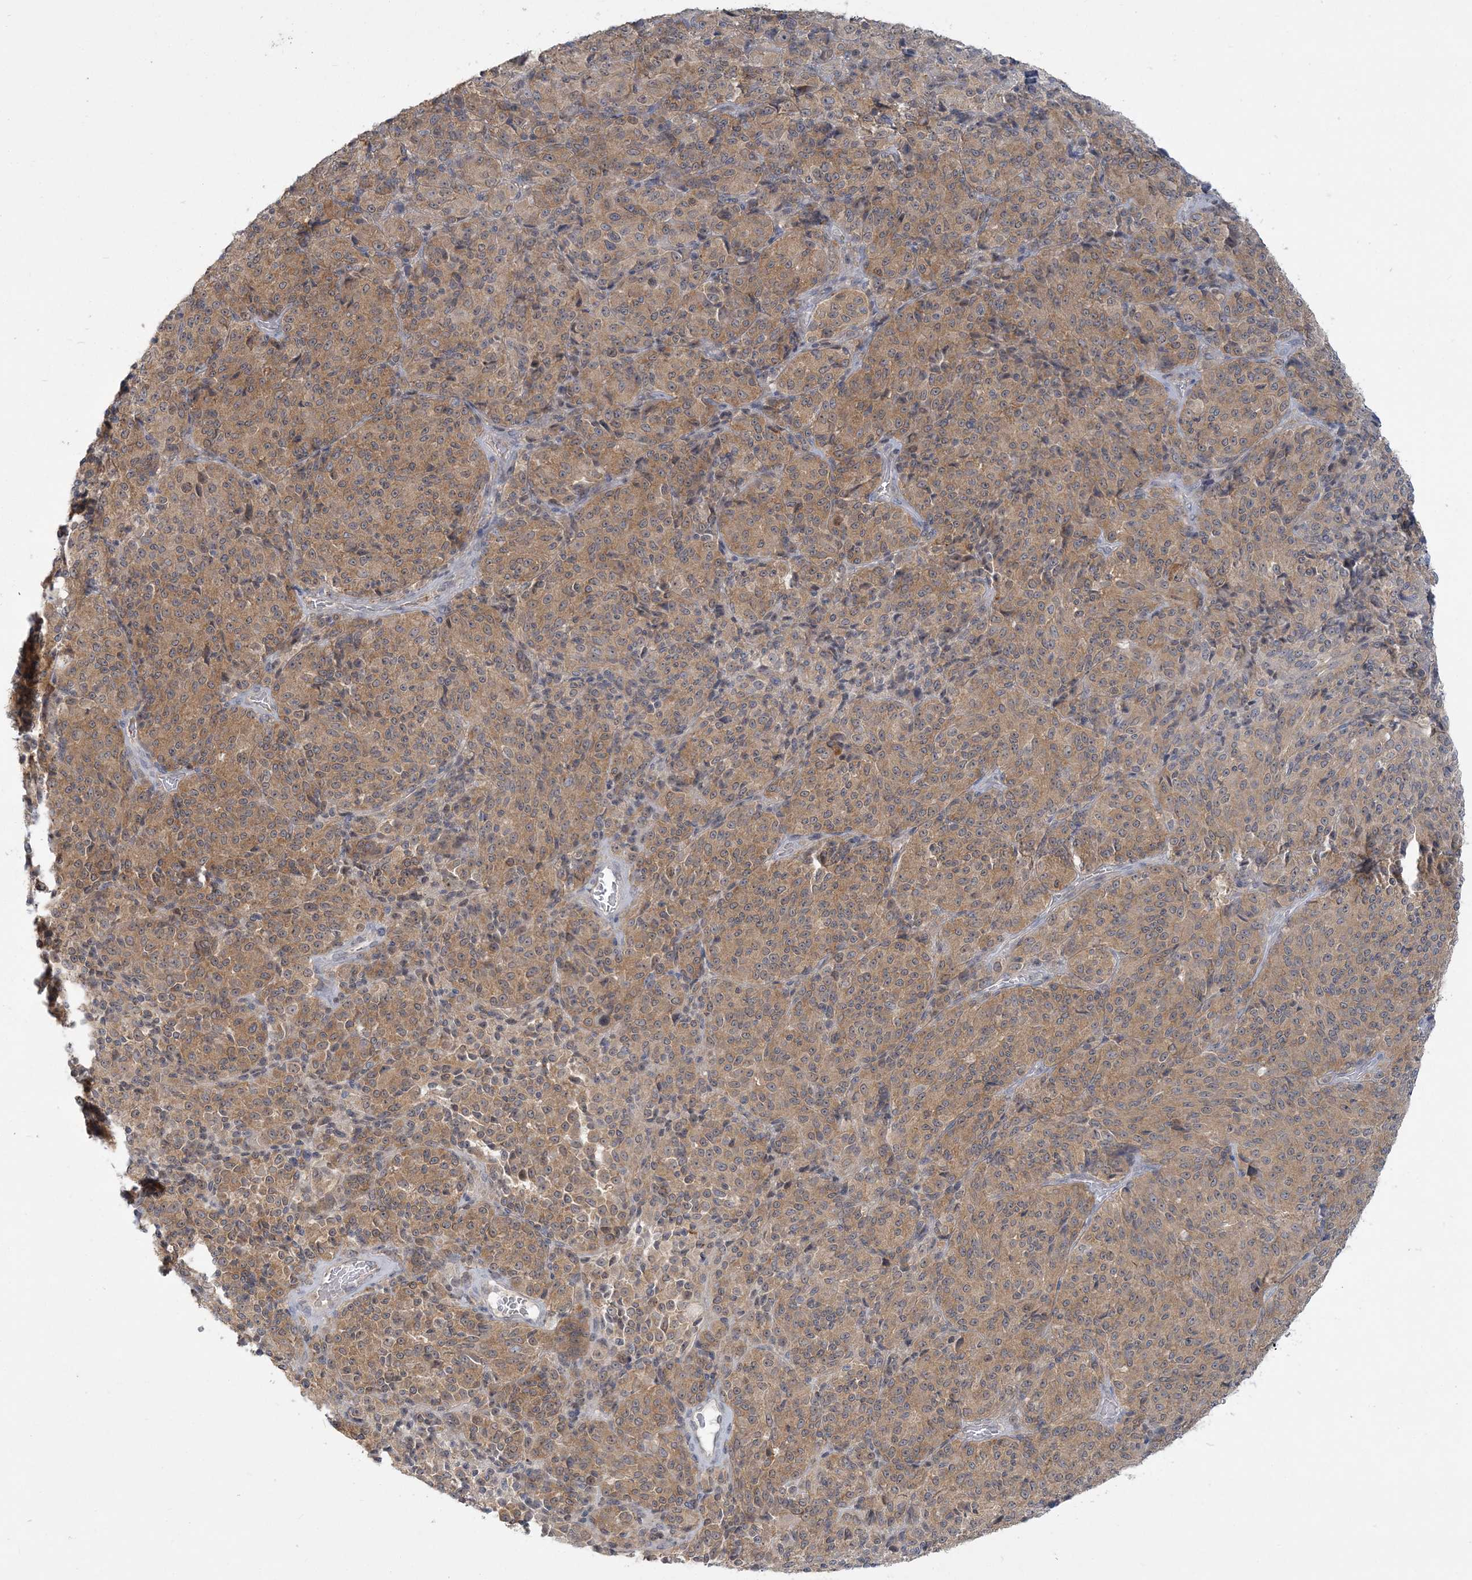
{"staining": {"intensity": "moderate", "quantity": ">75%", "location": "cytoplasmic/membranous"}, "tissue": "melanoma", "cell_type": "Tumor cells", "image_type": "cancer", "snomed": [{"axis": "morphology", "description": "Malignant melanoma, Metastatic site"}, {"axis": "topography", "description": "Brain"}], "caption": "The histopathology image displays immunohistochemical staining of malignant melanoma (metastatic site). There is moderate cytoplasmic/membranous expression is appreciated in about >75% of tumor cells.", "gene": "ANKS1A", "patient": {"sex": "female", "age": 56}}